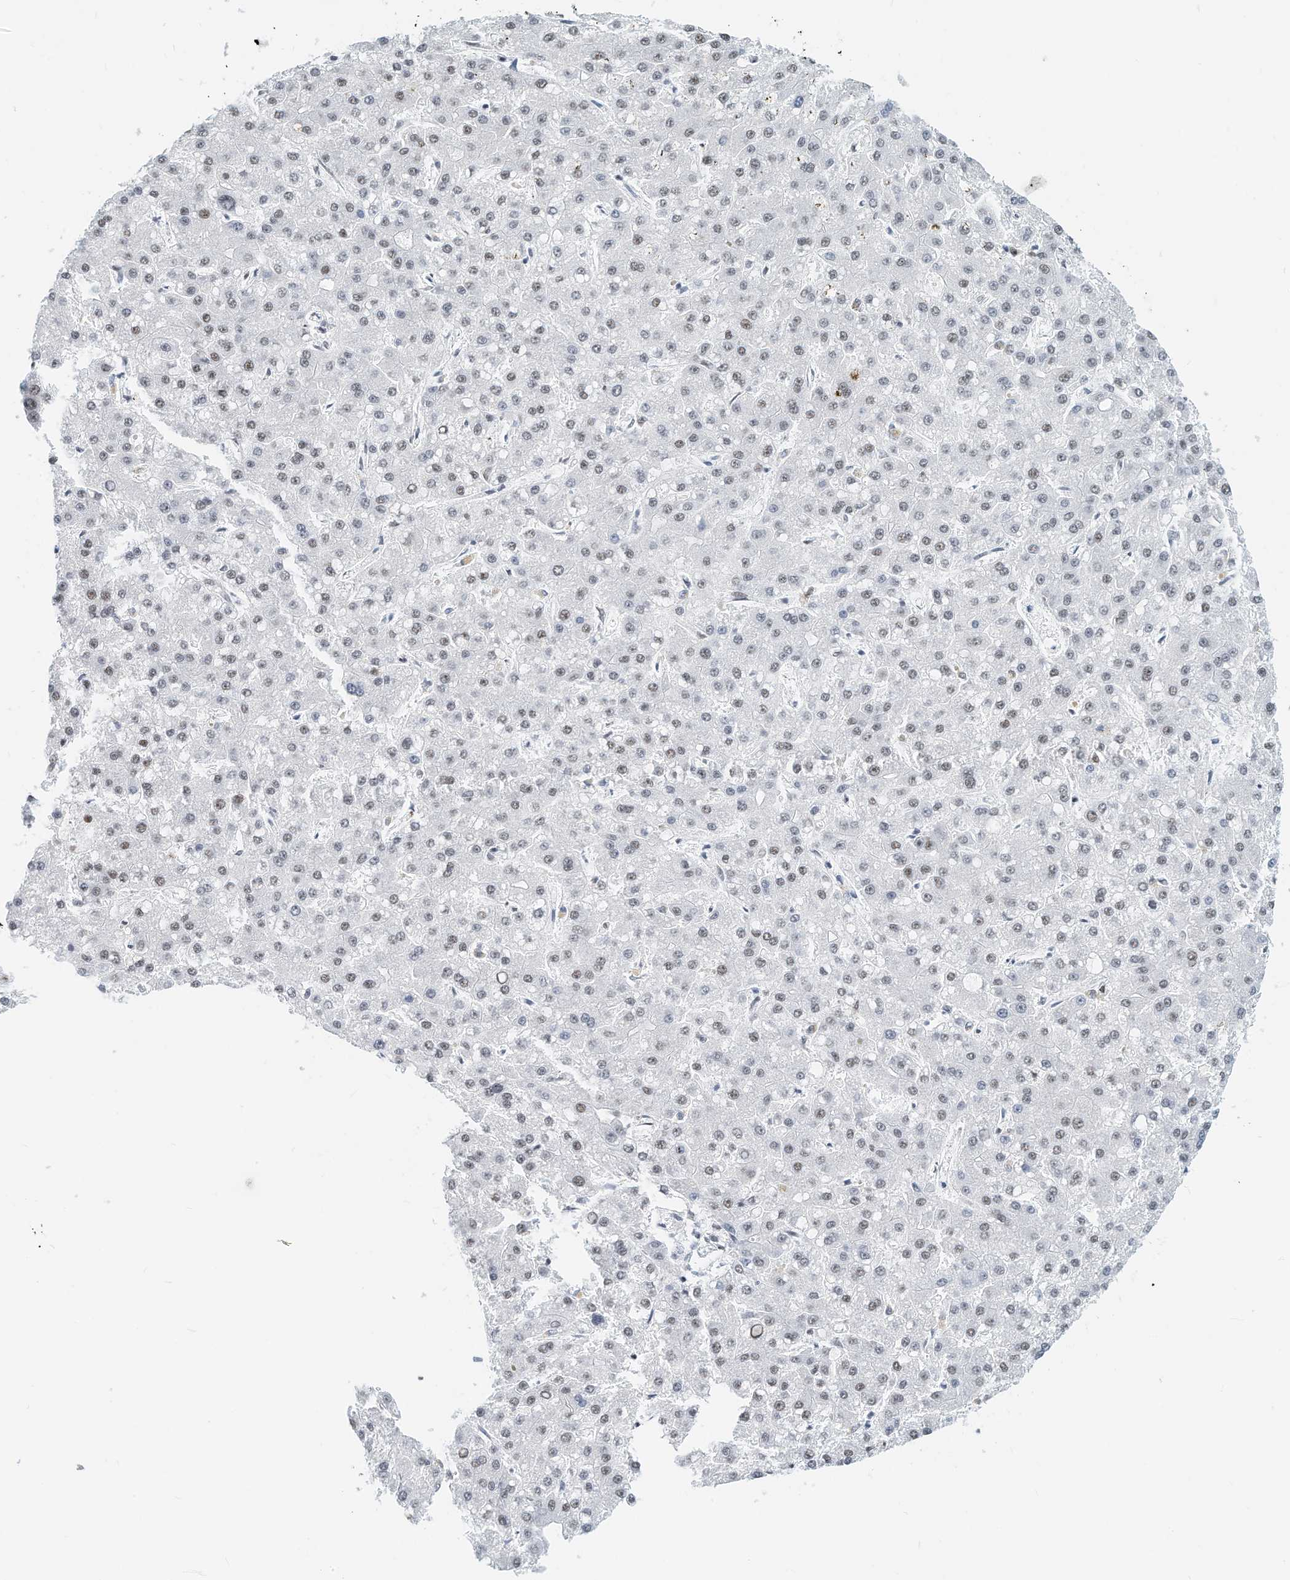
{"staining": {"intensity": "weak", "quantity": "<25%", "location": "nuclear"}, "tissue": "liver cancer", "cell_type": "Tumor cells", "image_type": "cancer", "snomed": [{"axis": "morphology", "description": "Carcinoma, Hepatocellular, NOS"}, {"axis": "topography", "description": "Liver"}], "caption": "An immunohistochemistry histopathology image of liver cancer (hepatocellular carcinoma) is shown. There is no staining in tumor cells of liver cancer (hepatocellular carcinoma).", "gene": "ARHGAP28", "patient": {"sex": "male", "age": 67}}